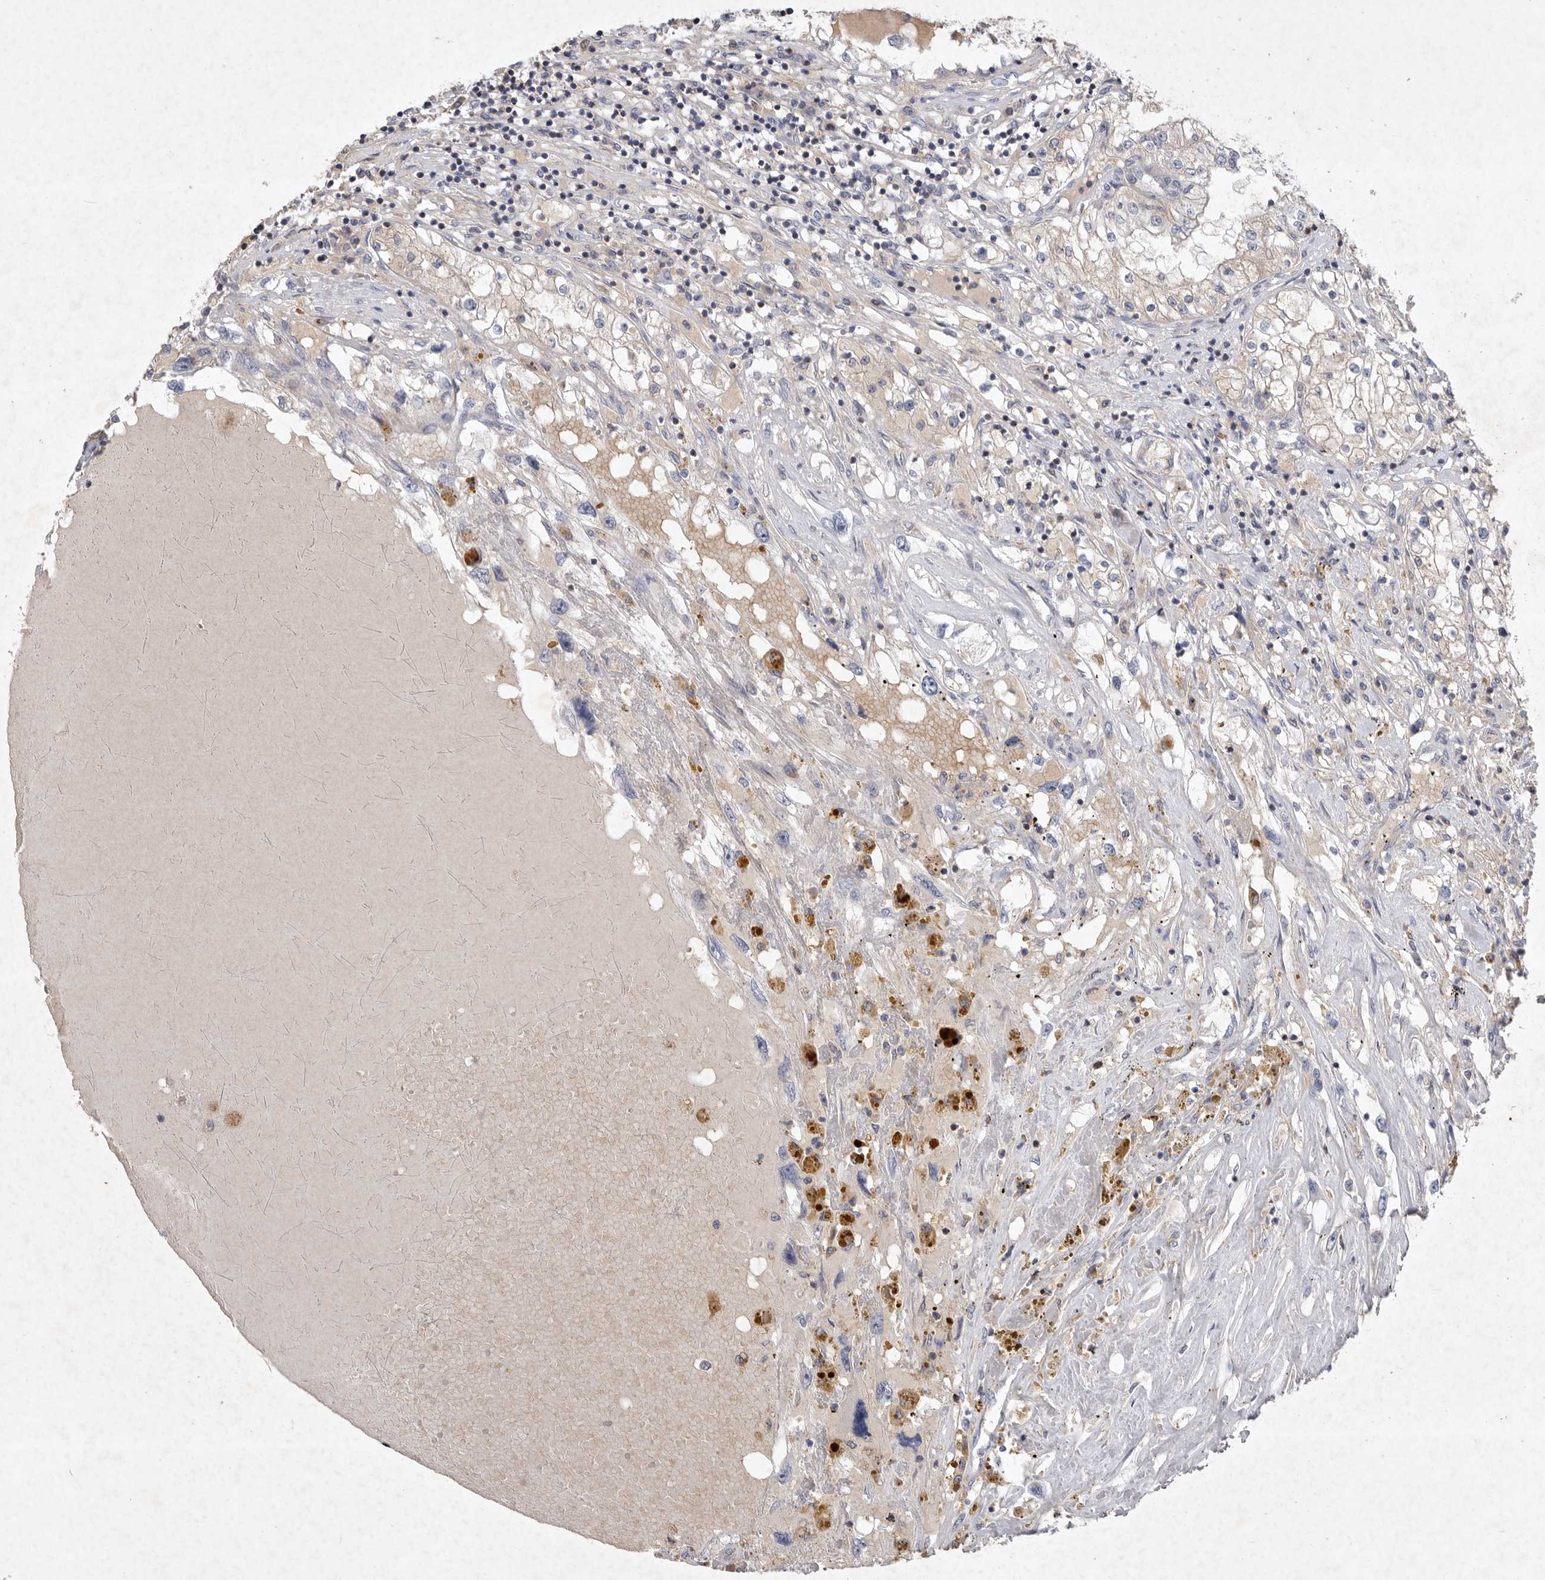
{"staining": {"intensity": "negative", "quantity": "none", "location": "none"}, "tissue": "renal cancer", "cell_type": "Tumor cells", "image_type": "cancer", "snomed": [{"axis": "morphology", "description": "Adenocarcinoma, NOS"}, {"axis": "topography", "description": "Kidney"}], "caption": "The immunohistochemistry (IHC) photomicrograph has no significant staining in tumor cells of adenocarcinoma (renal) tissue. (DAB immunohistochemistry, high magnification).", "gene": "TNFSF14", "patient": {"sex": "male", "age": 68}}